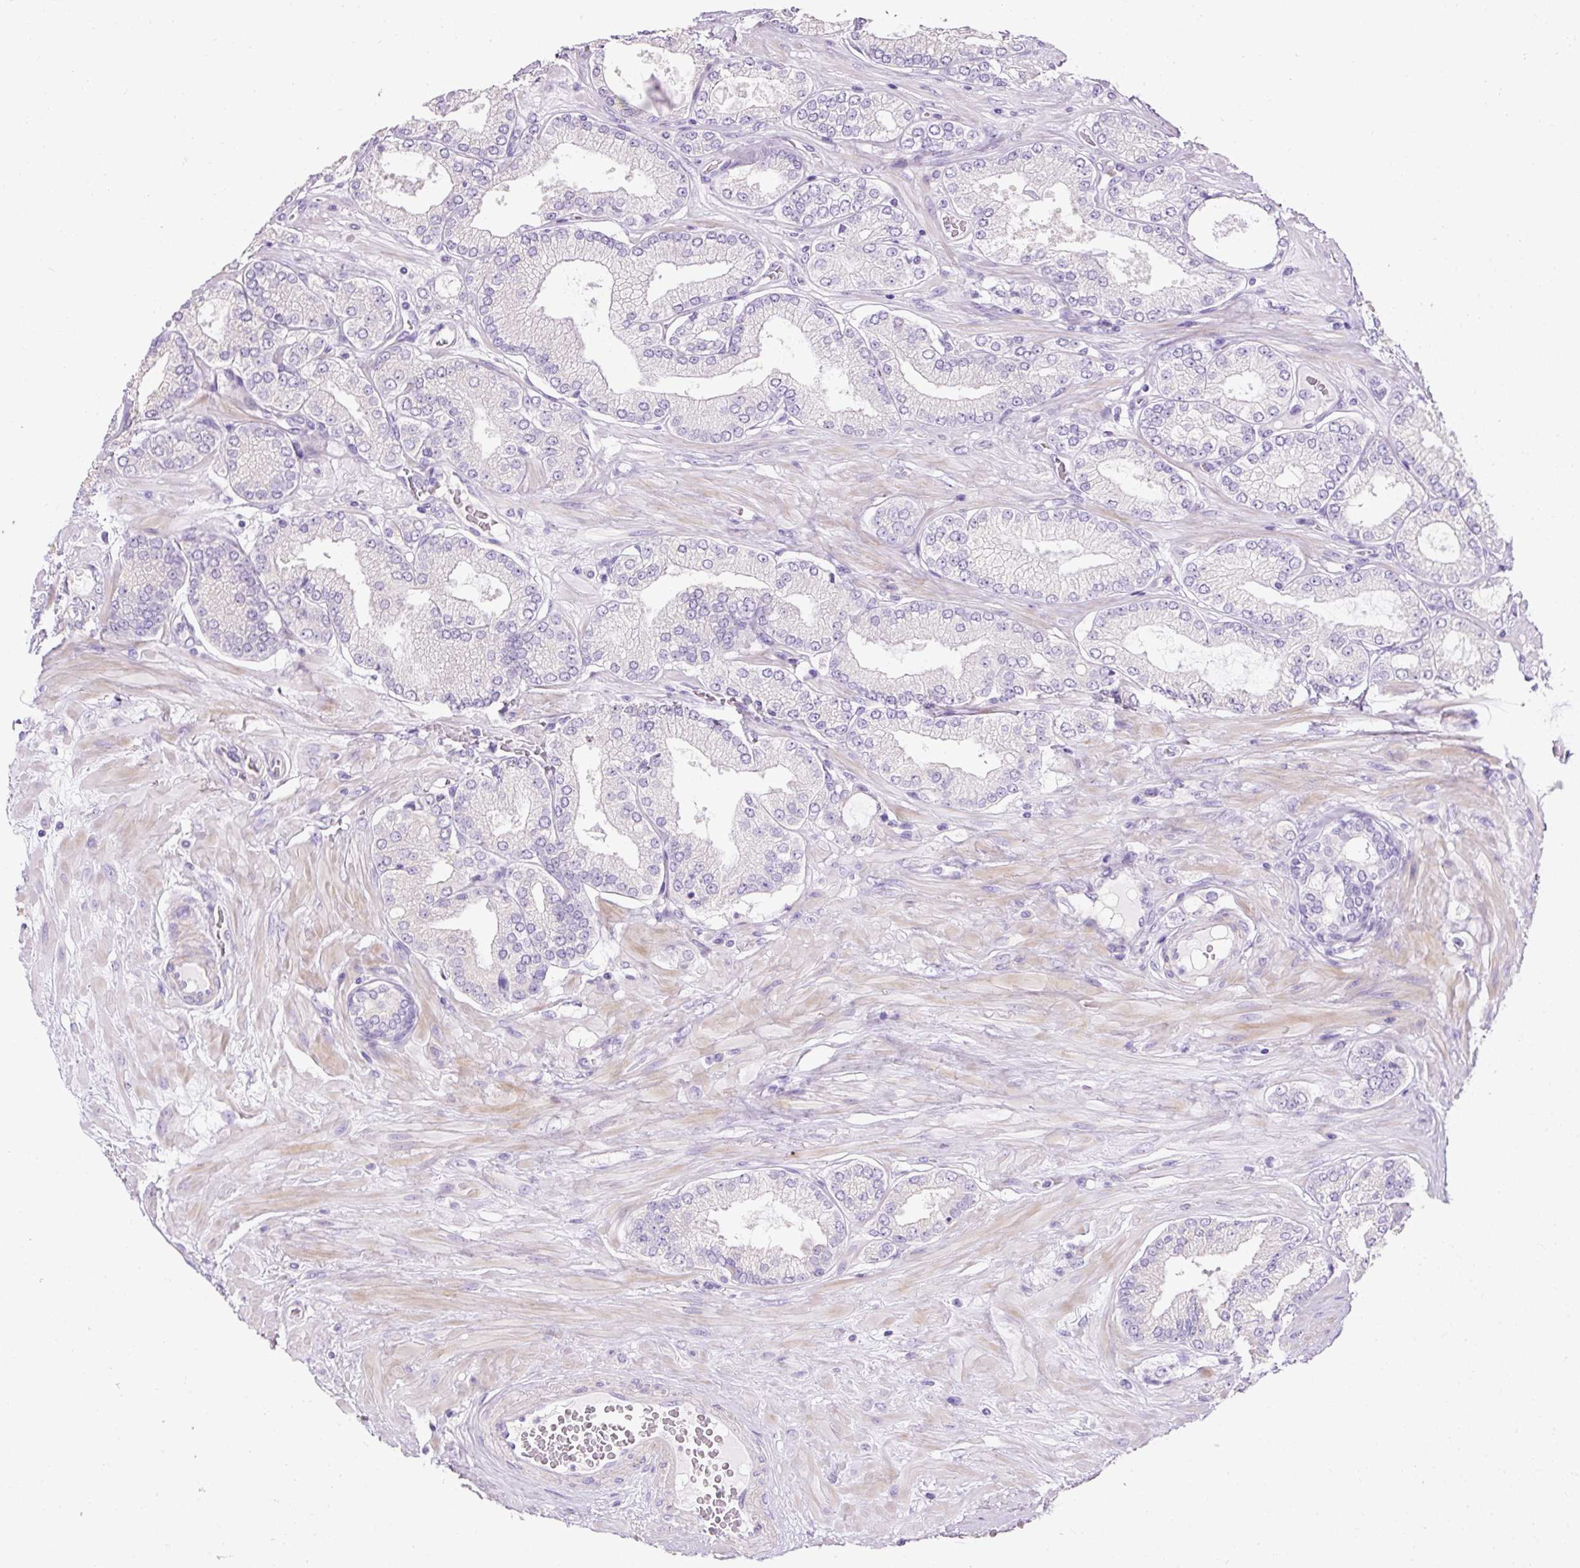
{"staining": {"intensity": "negative", "quantity": "none", "location": "none"}, "tissue": "prostate cancer", "cell_type": "Tumor cells", "image_type": "cancer", "snomed": [{"axis": "morphology", "description": "Adenocarcinoma, High grade"}, {"axis": "topography", "description": "Prostate"}], "caption": "Immunohistochemical staining of human prostate adenocarcinoma (high-grade) demonstrates no significant positivity in tumor cells.", "gene": "C2CD4C", "patient": {"sex": "male", "age": 68}}